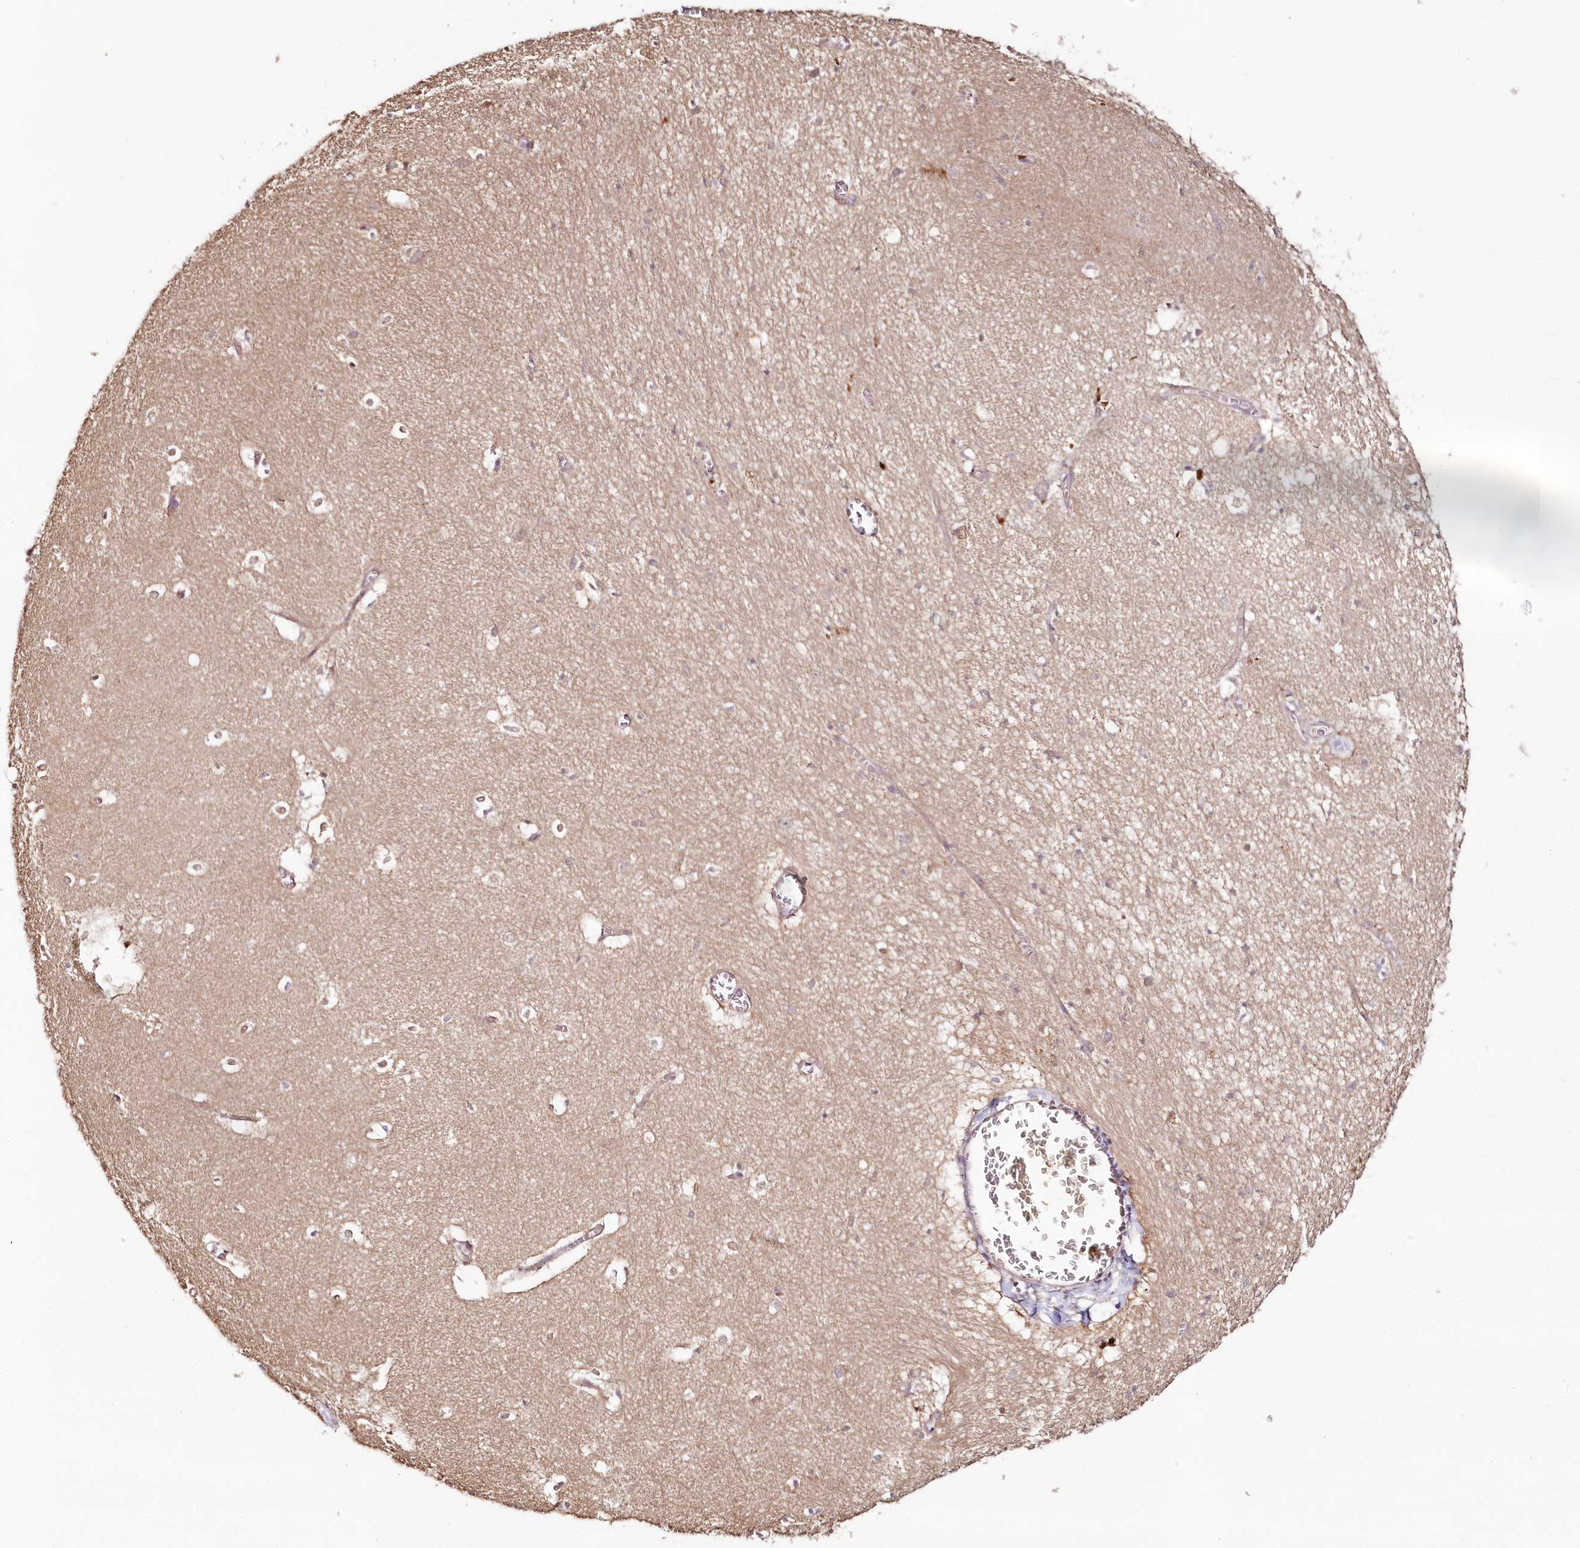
{"staining": {"intensity": "negative", "quantity": "none", "location": "none"}, "tissue": "hippocampus", "cell_type": "Glial cells", "image_type": "normal", "snomed": [{"axis": "morphology", "description": "Normal tissue, NOS"}, {"axis": "topography", "description": "Hippocampus"}], "caption": "Glial cells are negative for protein expression in unremarkable human hippocampus.", "gene": "HYCC2", "patient": {"sex": "female", "age": 64}}